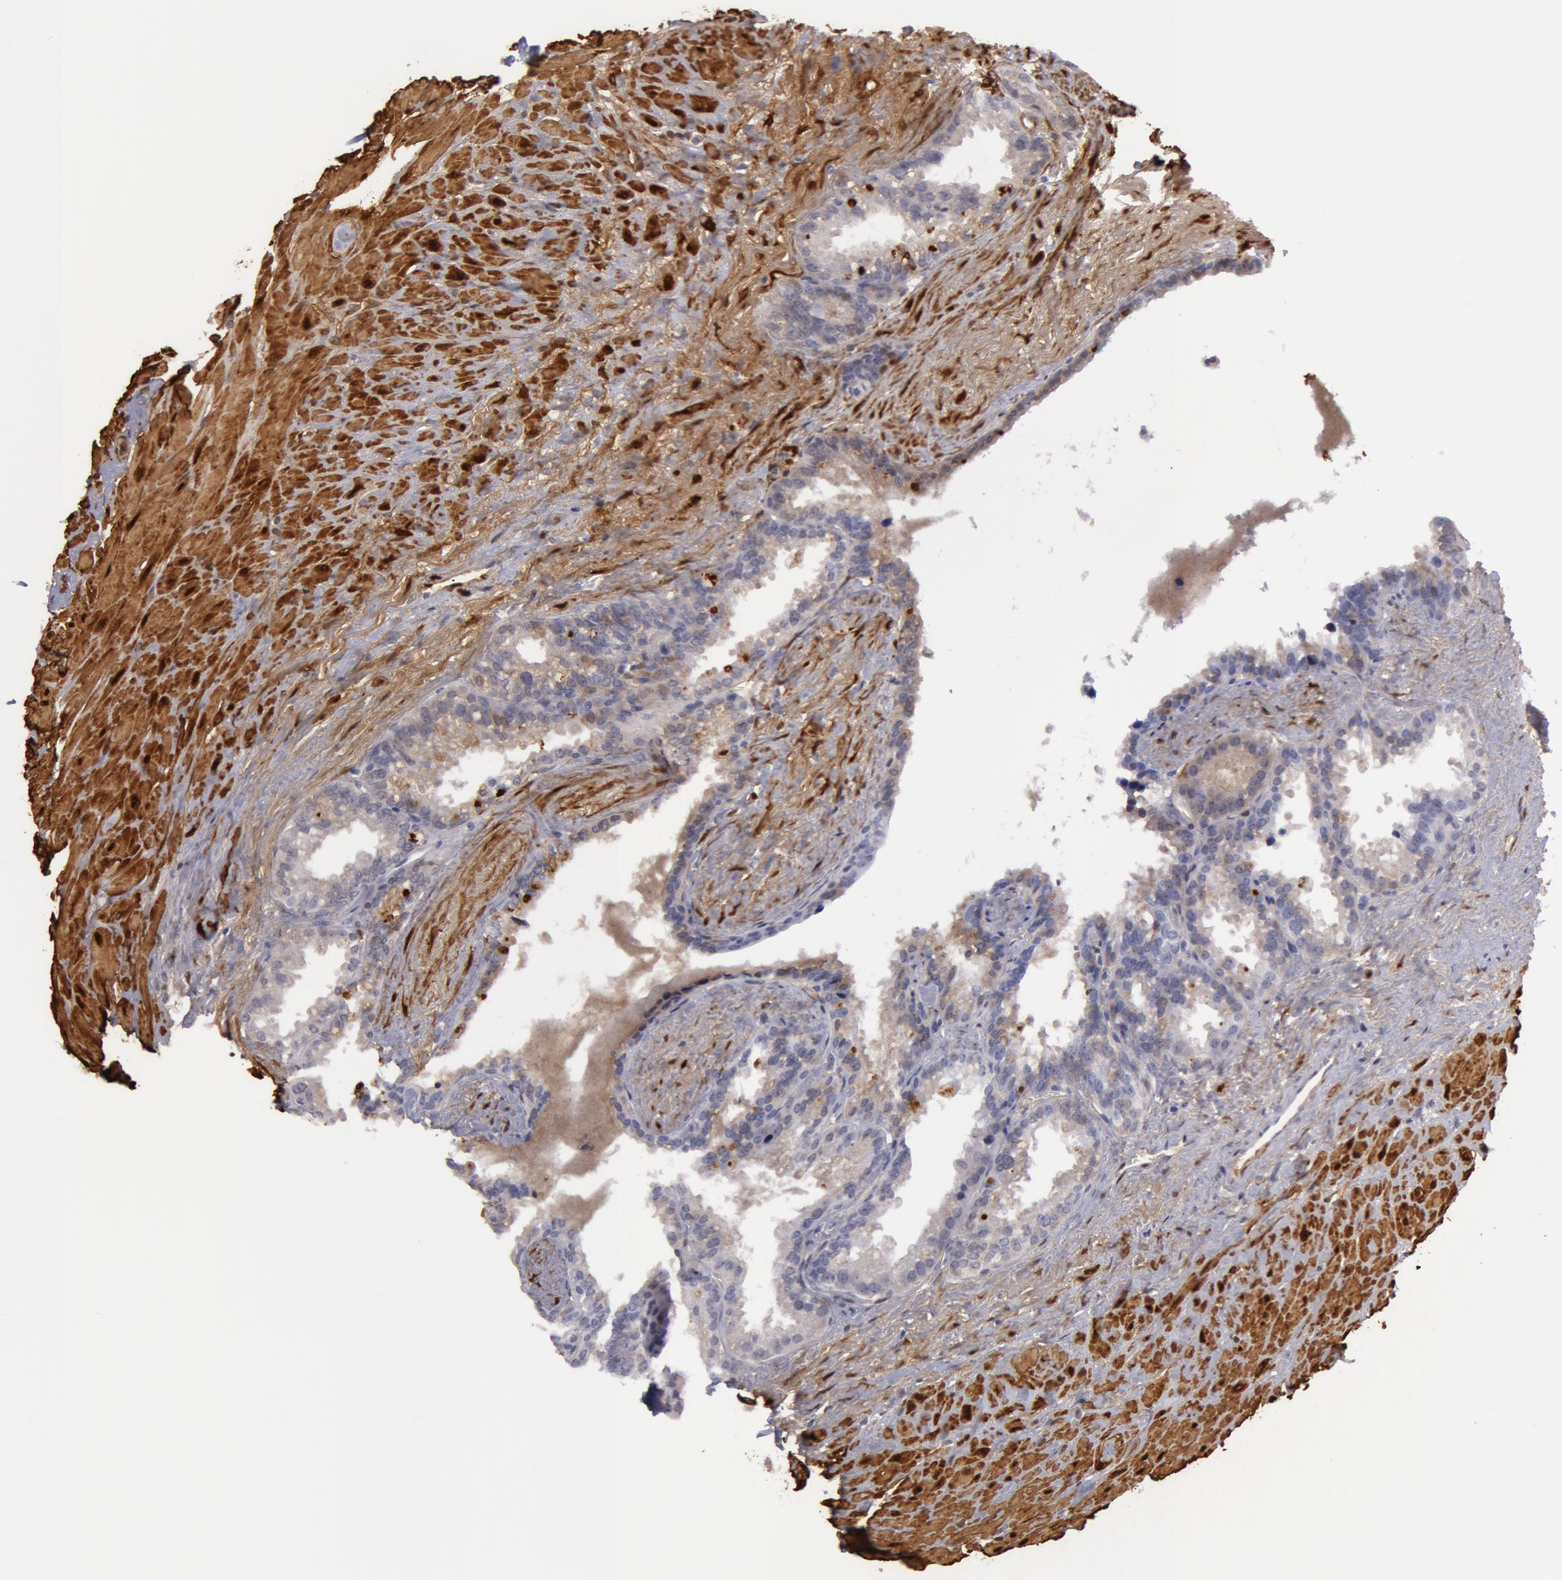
{"staining": {"intensity": "negative", "quantity": "none", "location": "none"}, "tissue": "seminal vesicle", "cell_type": "Glandular cells", "image_type": "normal", "snomed": [{"axis": "morphology", "description": "Normal tissue, NOS"}, {"axis": "topography", "description": "Prostate"}, {"axis": "topography", "description": "Seminal veicle"}], "caption": "High power microscopy image of an IHC photomicrograph of normal seminal vesicle, revealing no significant staining in glandular cells.", "gene": "TAGLN", "patient": {"sex": "male", "age": 63}}